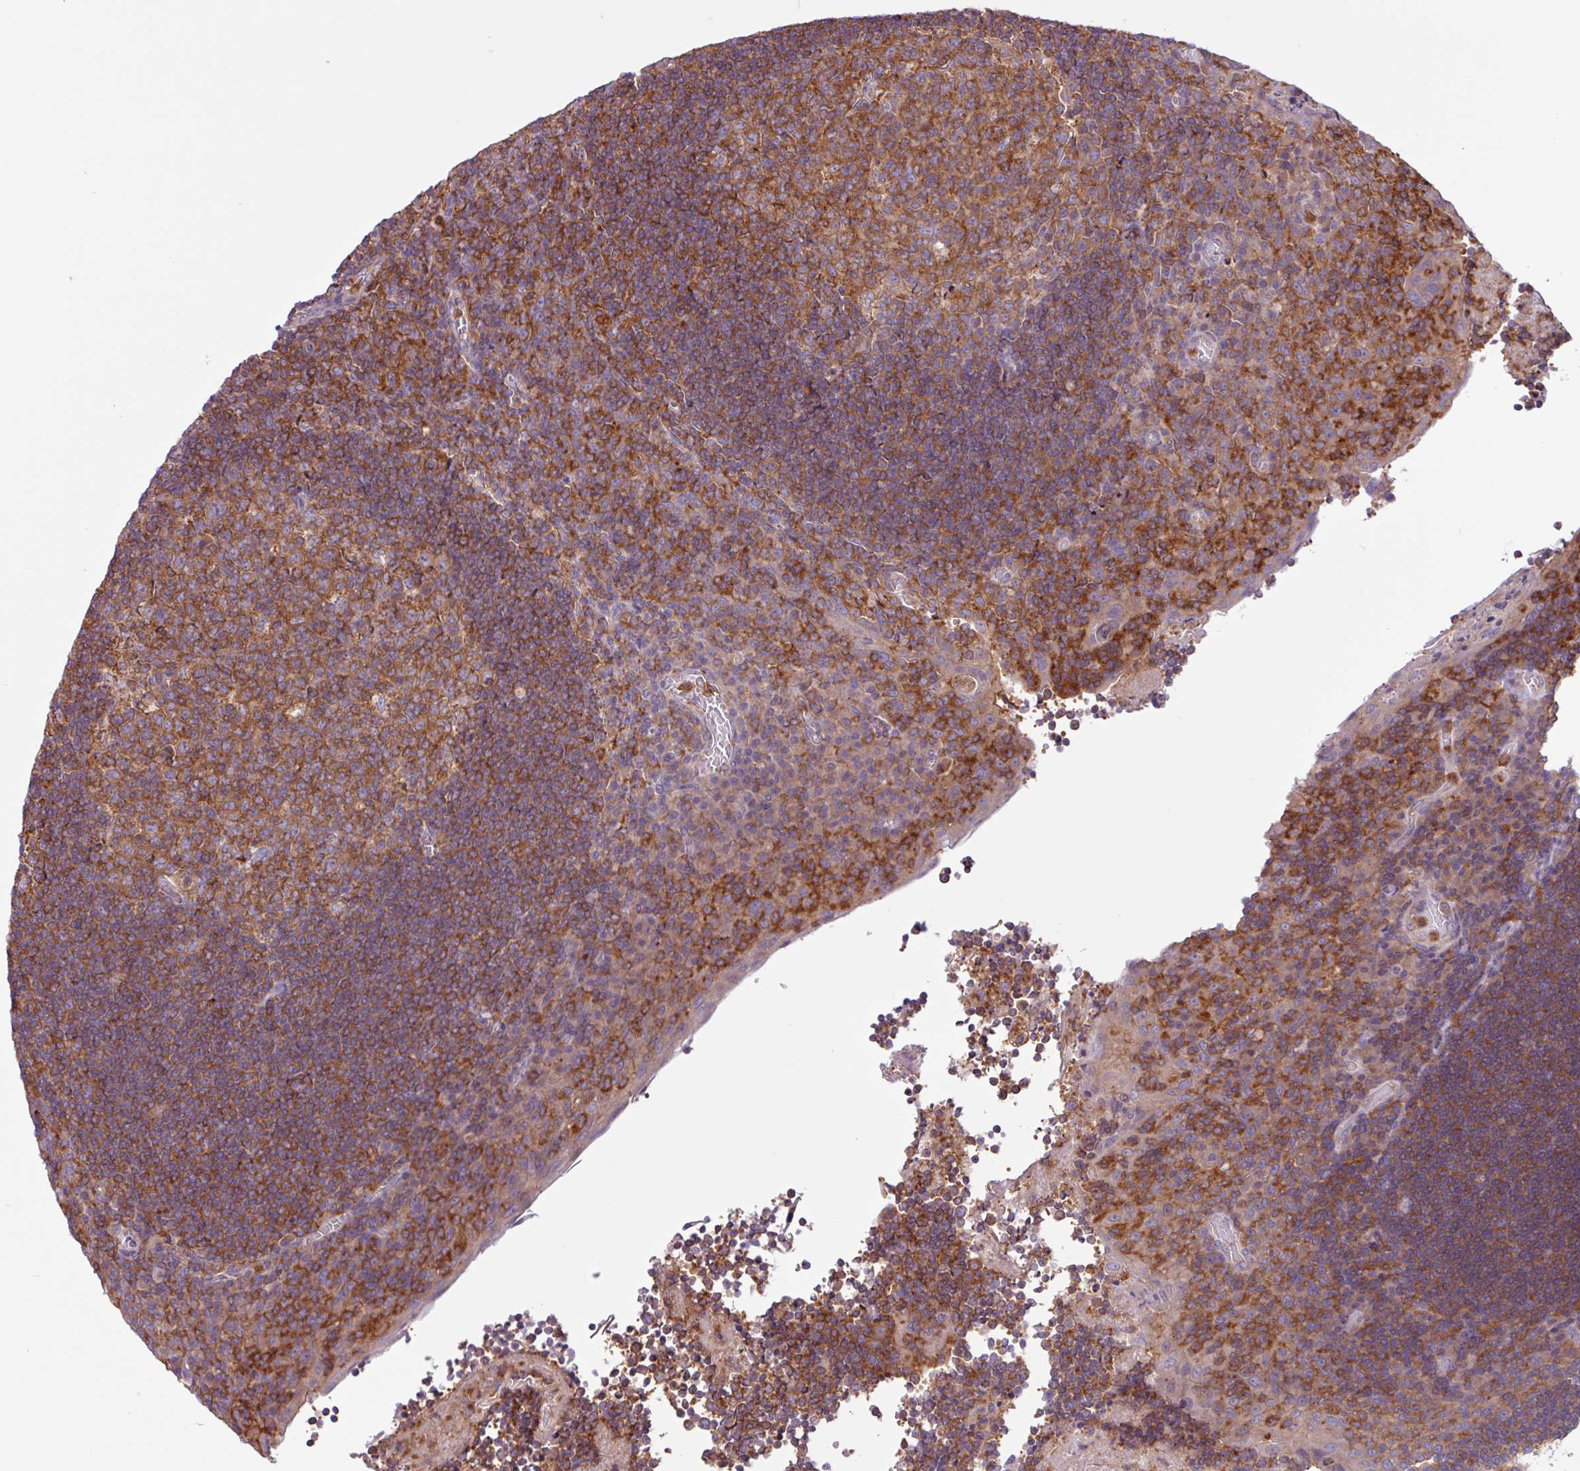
{"staining": {"intensity": "strong", "quantity": ">75%", "location": "cytoplasmic/membranous"}, "tissue": "tonsil", "cell_type": "Germinal center cells", "image_type": "normal", "snomed": [{"axis": "morphology", "description": "Normal tissue, NOS"}, {"axis": "topography", "description": "Tonsil"}], "caption": "Tonsil was stained to show a protein in brown. There is high levels of strong cytoplasmic/membranous positivity in approximately >75% of germinal center cells. The staining was performed using DAB (3,3'-diaminobenzidine), with brown indicating positive protein expression. Nuclei are stained blue with hematoxylin.", "gene": "ACTR3B", "patient": {"sex": "male", "age": 17}}